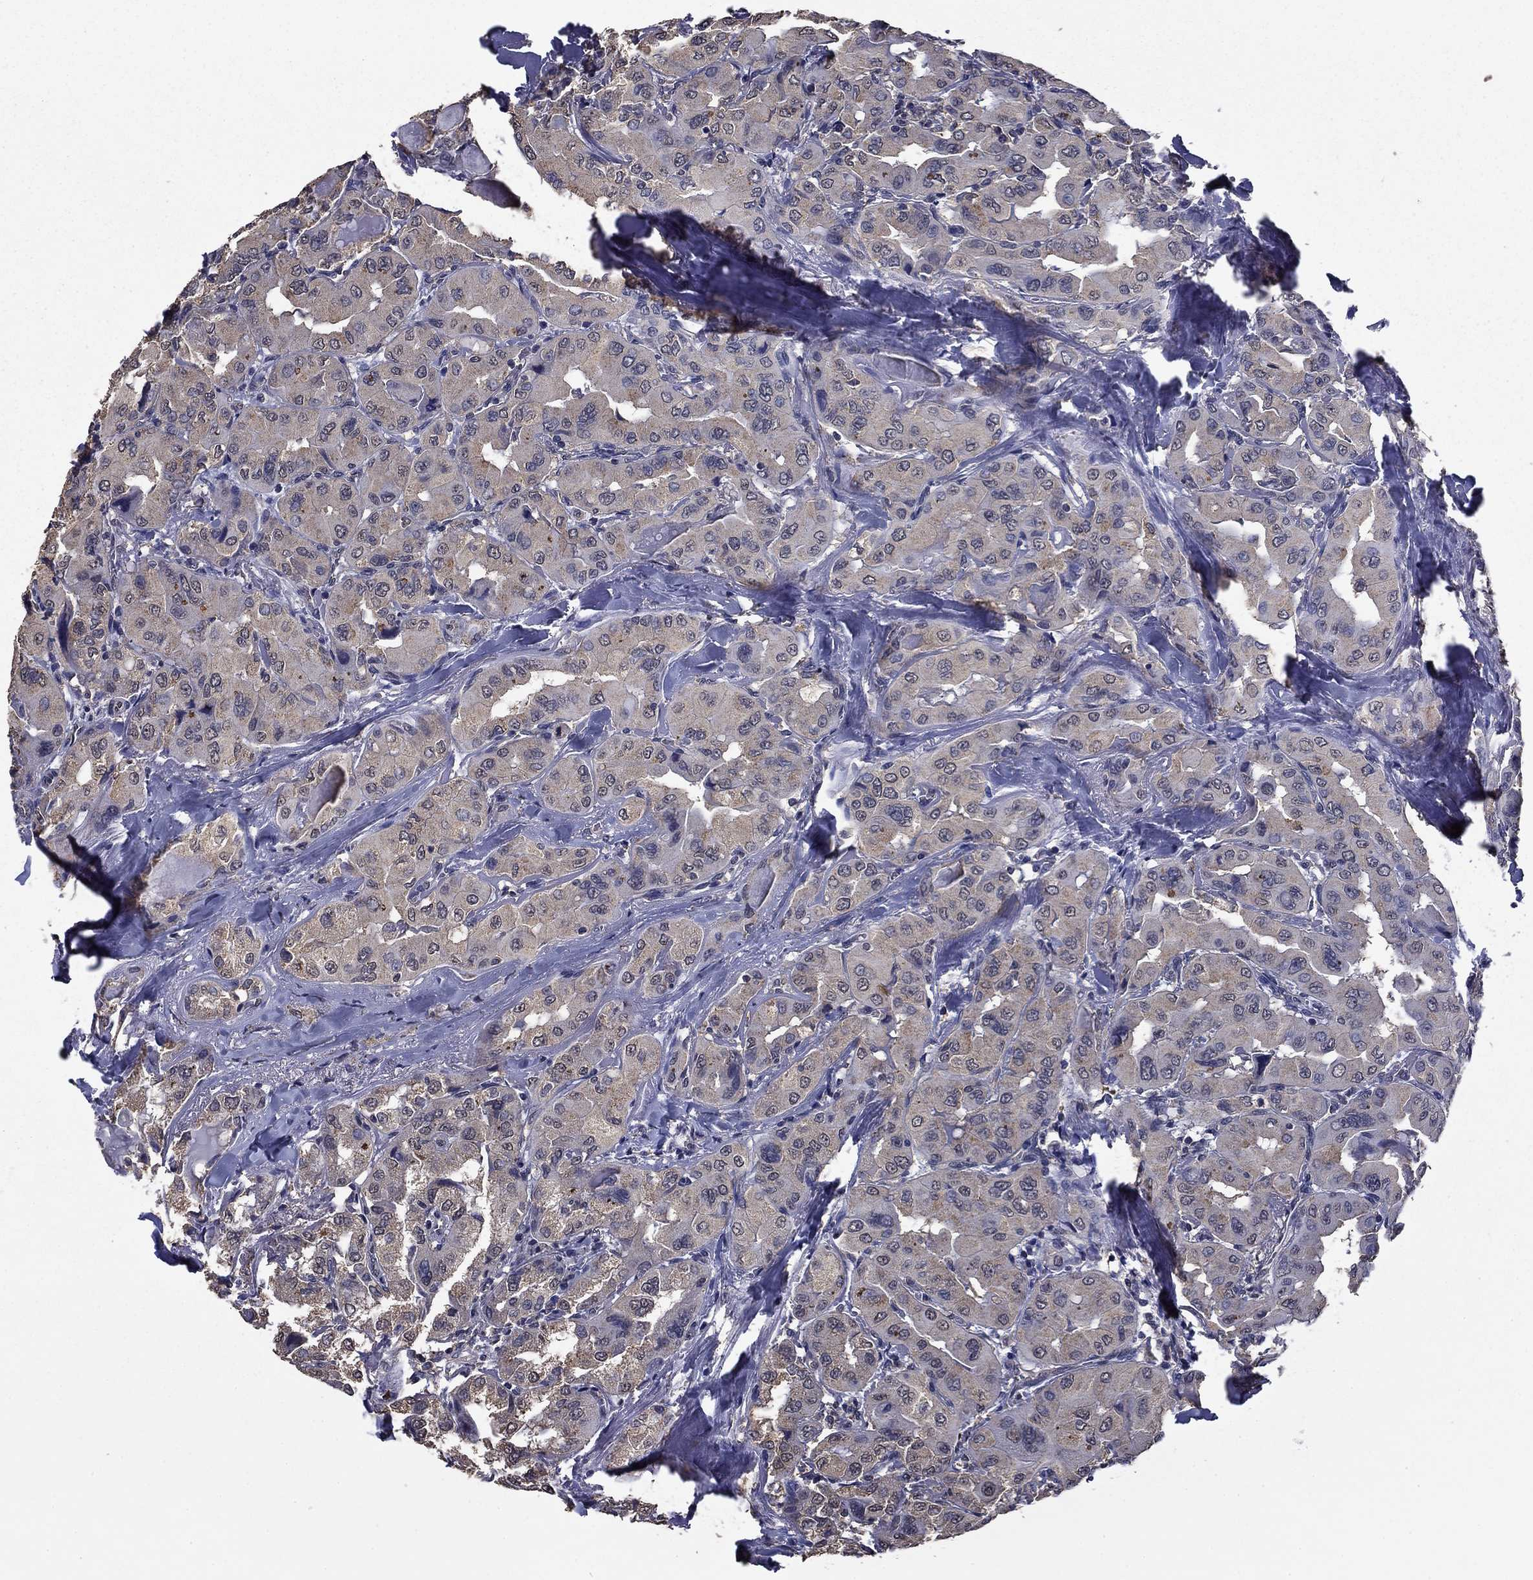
{"staining": {"intensity": "negative", "quantity": "none", "location": "none"}, "tissue": "thyroid cancer", "cell_type": "Tumor cells", "image_type": "cancer", "snomed": [{"axis": "morphology", "description": "Normal tissue, NOS"}, {"axis": "morphology", "description": "Papillary adenocarcinoma, NOS"}, {"axis": "topography", "description": "Thyroid gland"}], "caption": "Thyroid papillary adenocarcinoma stained for a protein using immunohistochemistry demonstrates no positivity tumor cells.", "gene": "MFAP3L", "patient": {"sex": "female", "age": 66}}